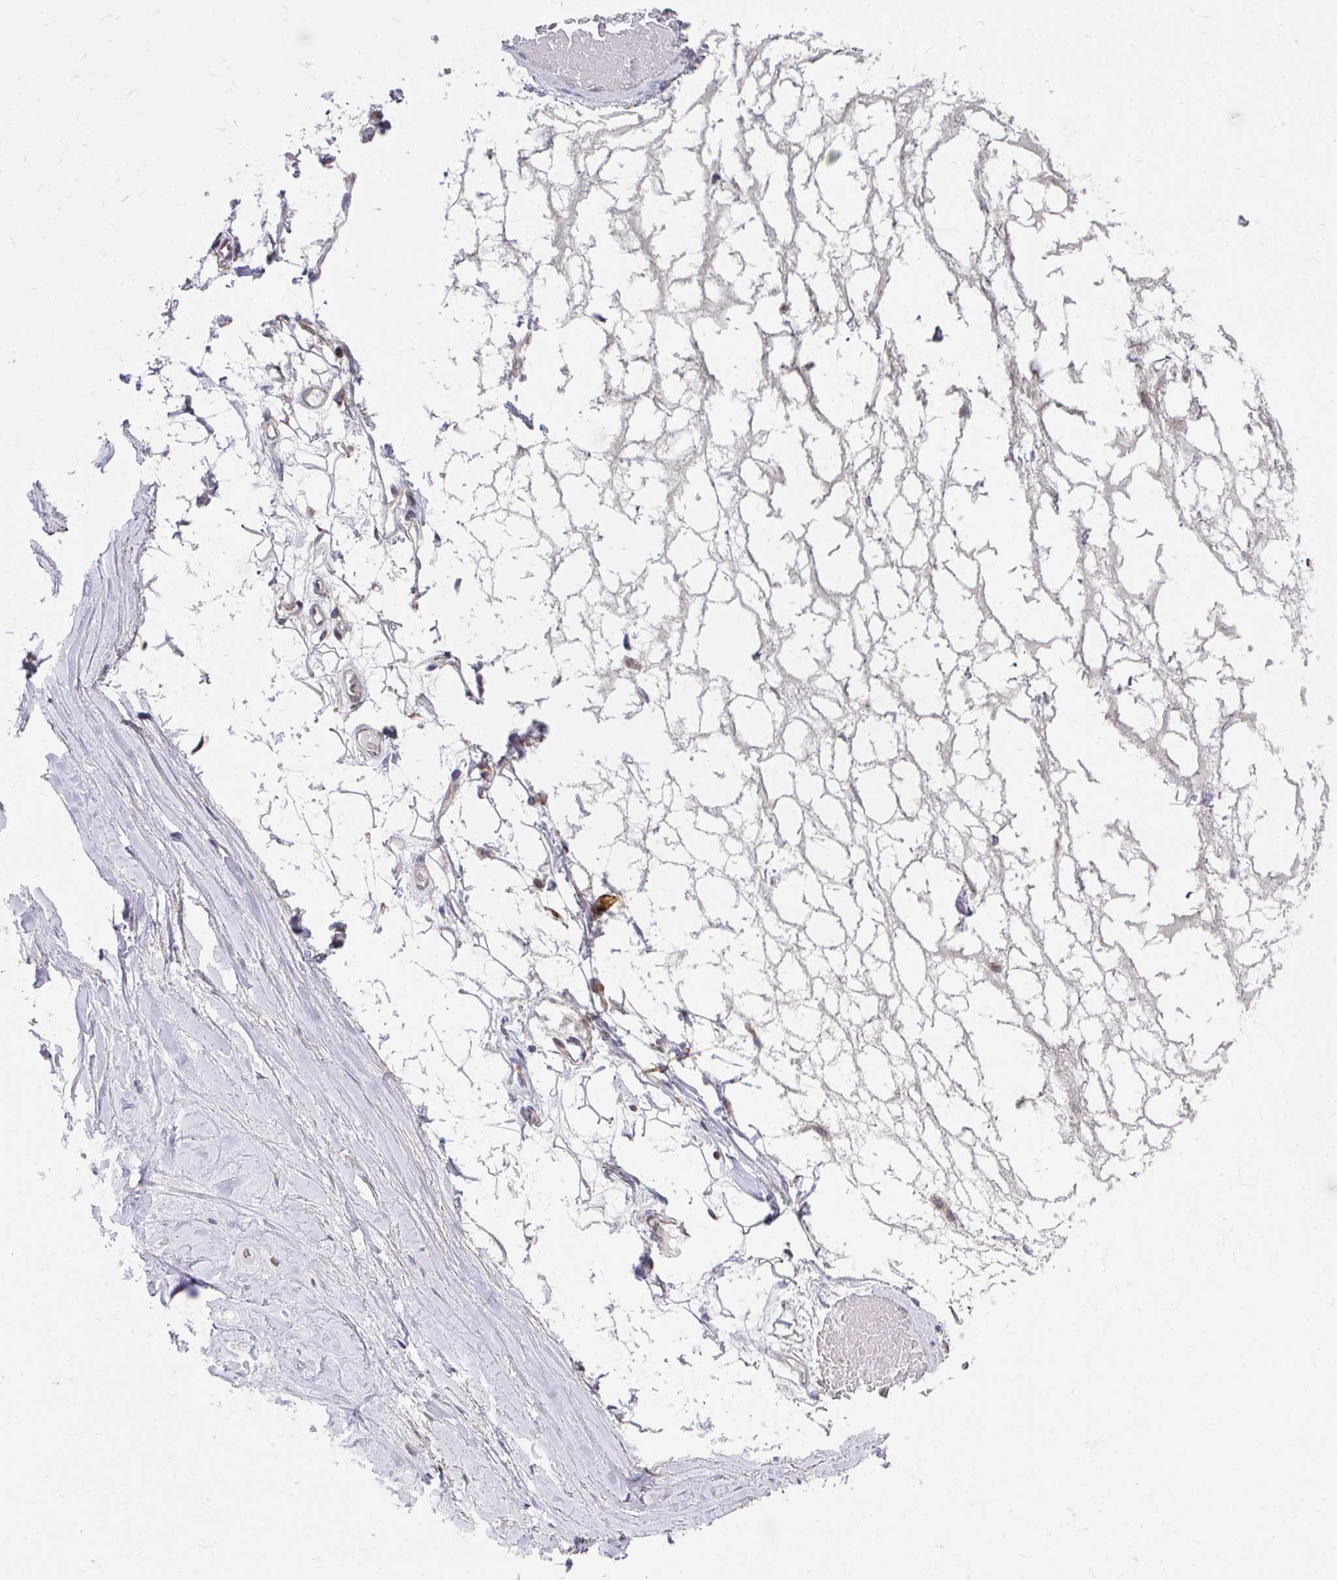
{"staining": {"intensity": "negative", "quantity": "none", "location": "none"}, "tissue": "adipose tissue", "cell_type": "Adipocytes", "image_type": "normal", "snomed": [{"axis": "morphology", "description": "Normal tissue, NOS"}, {"axis": "topography", "description": "Lymph node"}, {"axis": "topography", "description": "Cartilage tissue"}, {"axis": "topography", "description": "Nasopharynx"}], "caption": "IHC micrograph of unremarkable adipose tissue stained for a protein (brown), which demonstrates no staining in adipocytes.", "gene": "PEX3", "patient": {"sex": "male", "age": 63}}